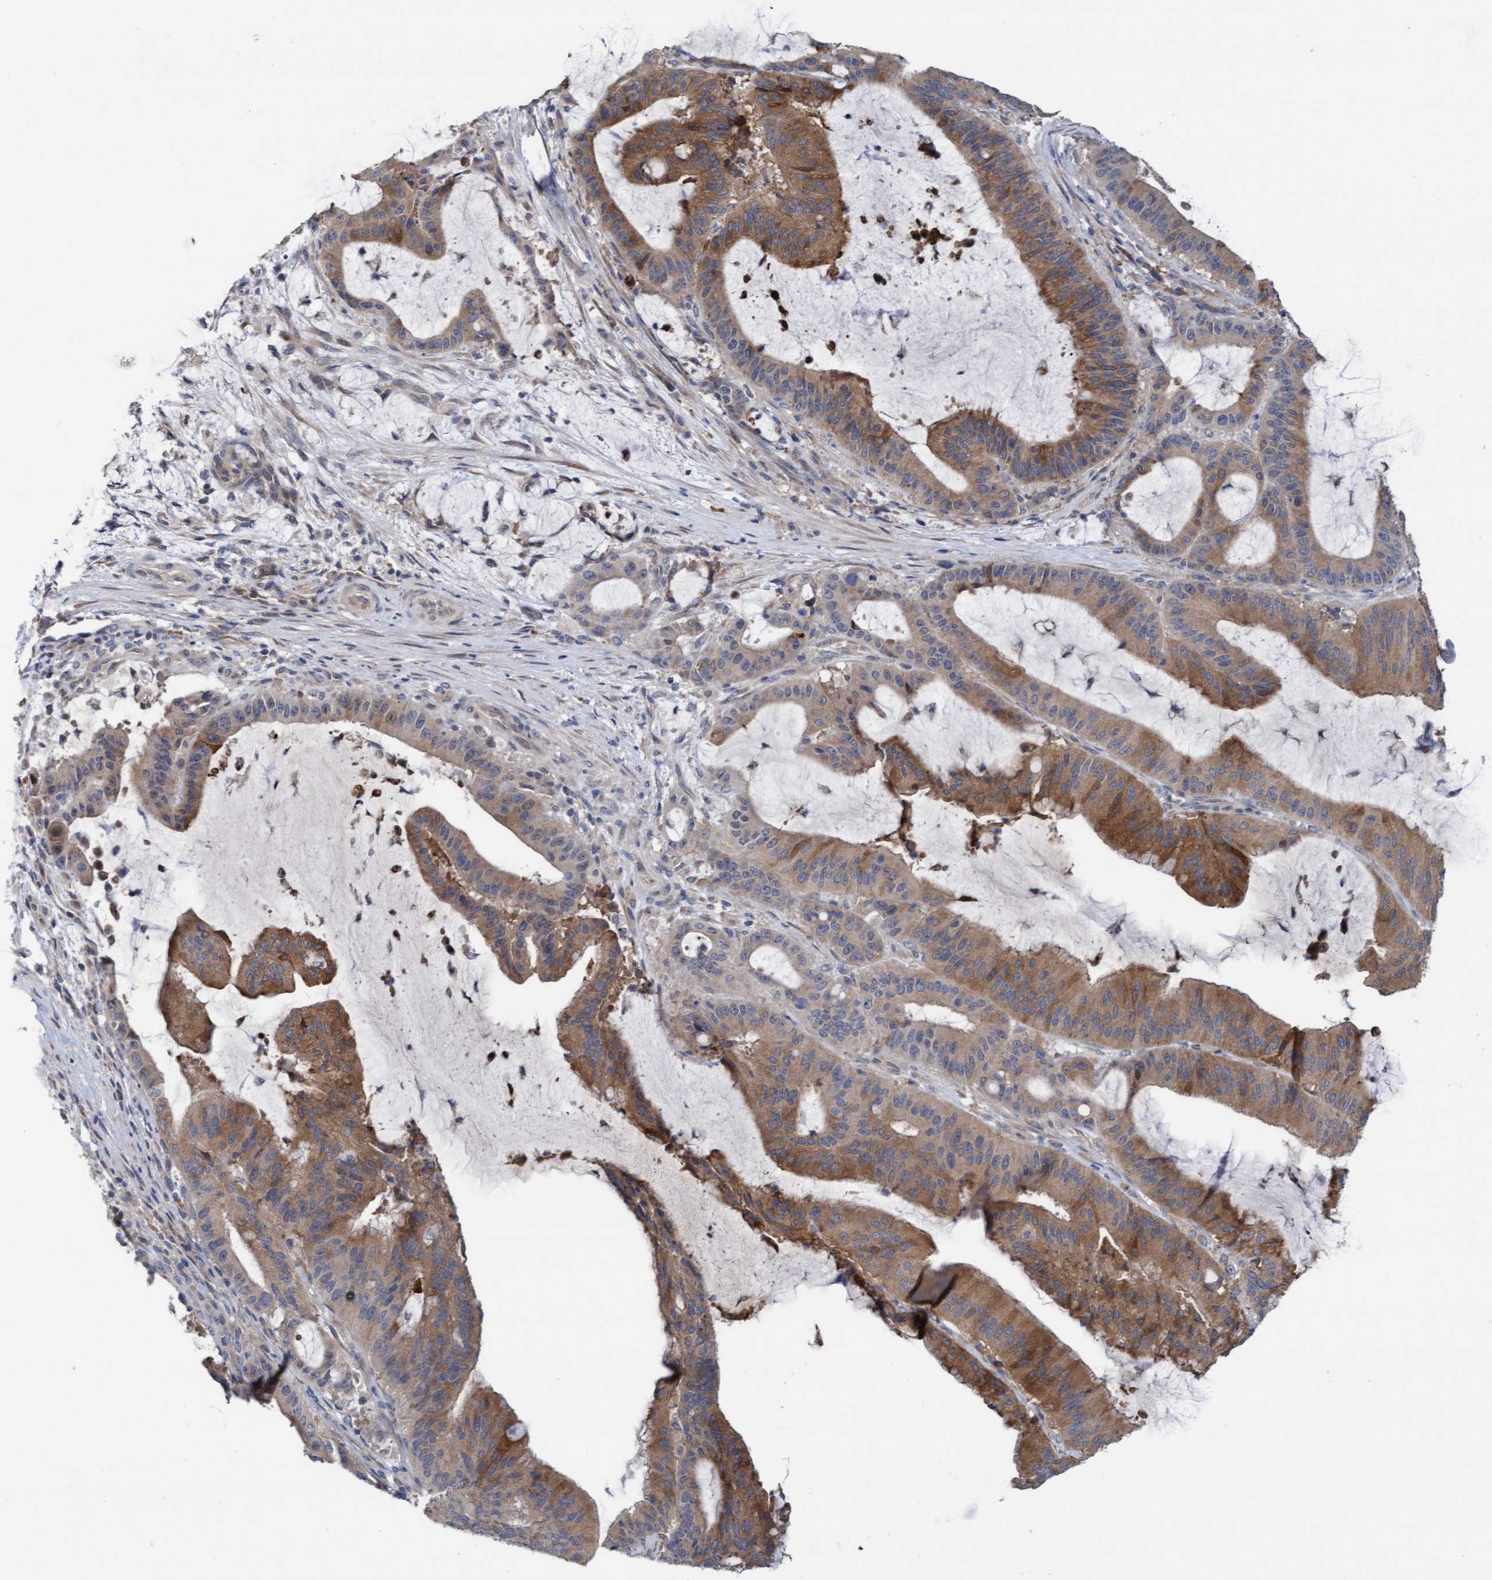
{"staining": {"intensity": "moderate", "quantity": ">75%", "location": "cytoplasmic/membranous"}, "tissue": "liver cancer", "cell_type": "Tumor cells", "image_type": "cancer", "snomed": [{"axis": "morphology", "description": "Normal tissue, NOS"}, {"axis": "morphology", "description": "Cholangiocarcinoma"}, {"axis": "topography", "description": "Liver"}, {"axis": "topography", "description": "Peripheral nerve tissue"}], "caption": "Cholangiocarcinoma (liver) stained with a brown dye demonstrates moderate cytoplasmic/membranous positive staining in approximately >75% of tumor cells.", "gene": "PLCD1", "patient": {"sex": "female", "age": 73}}